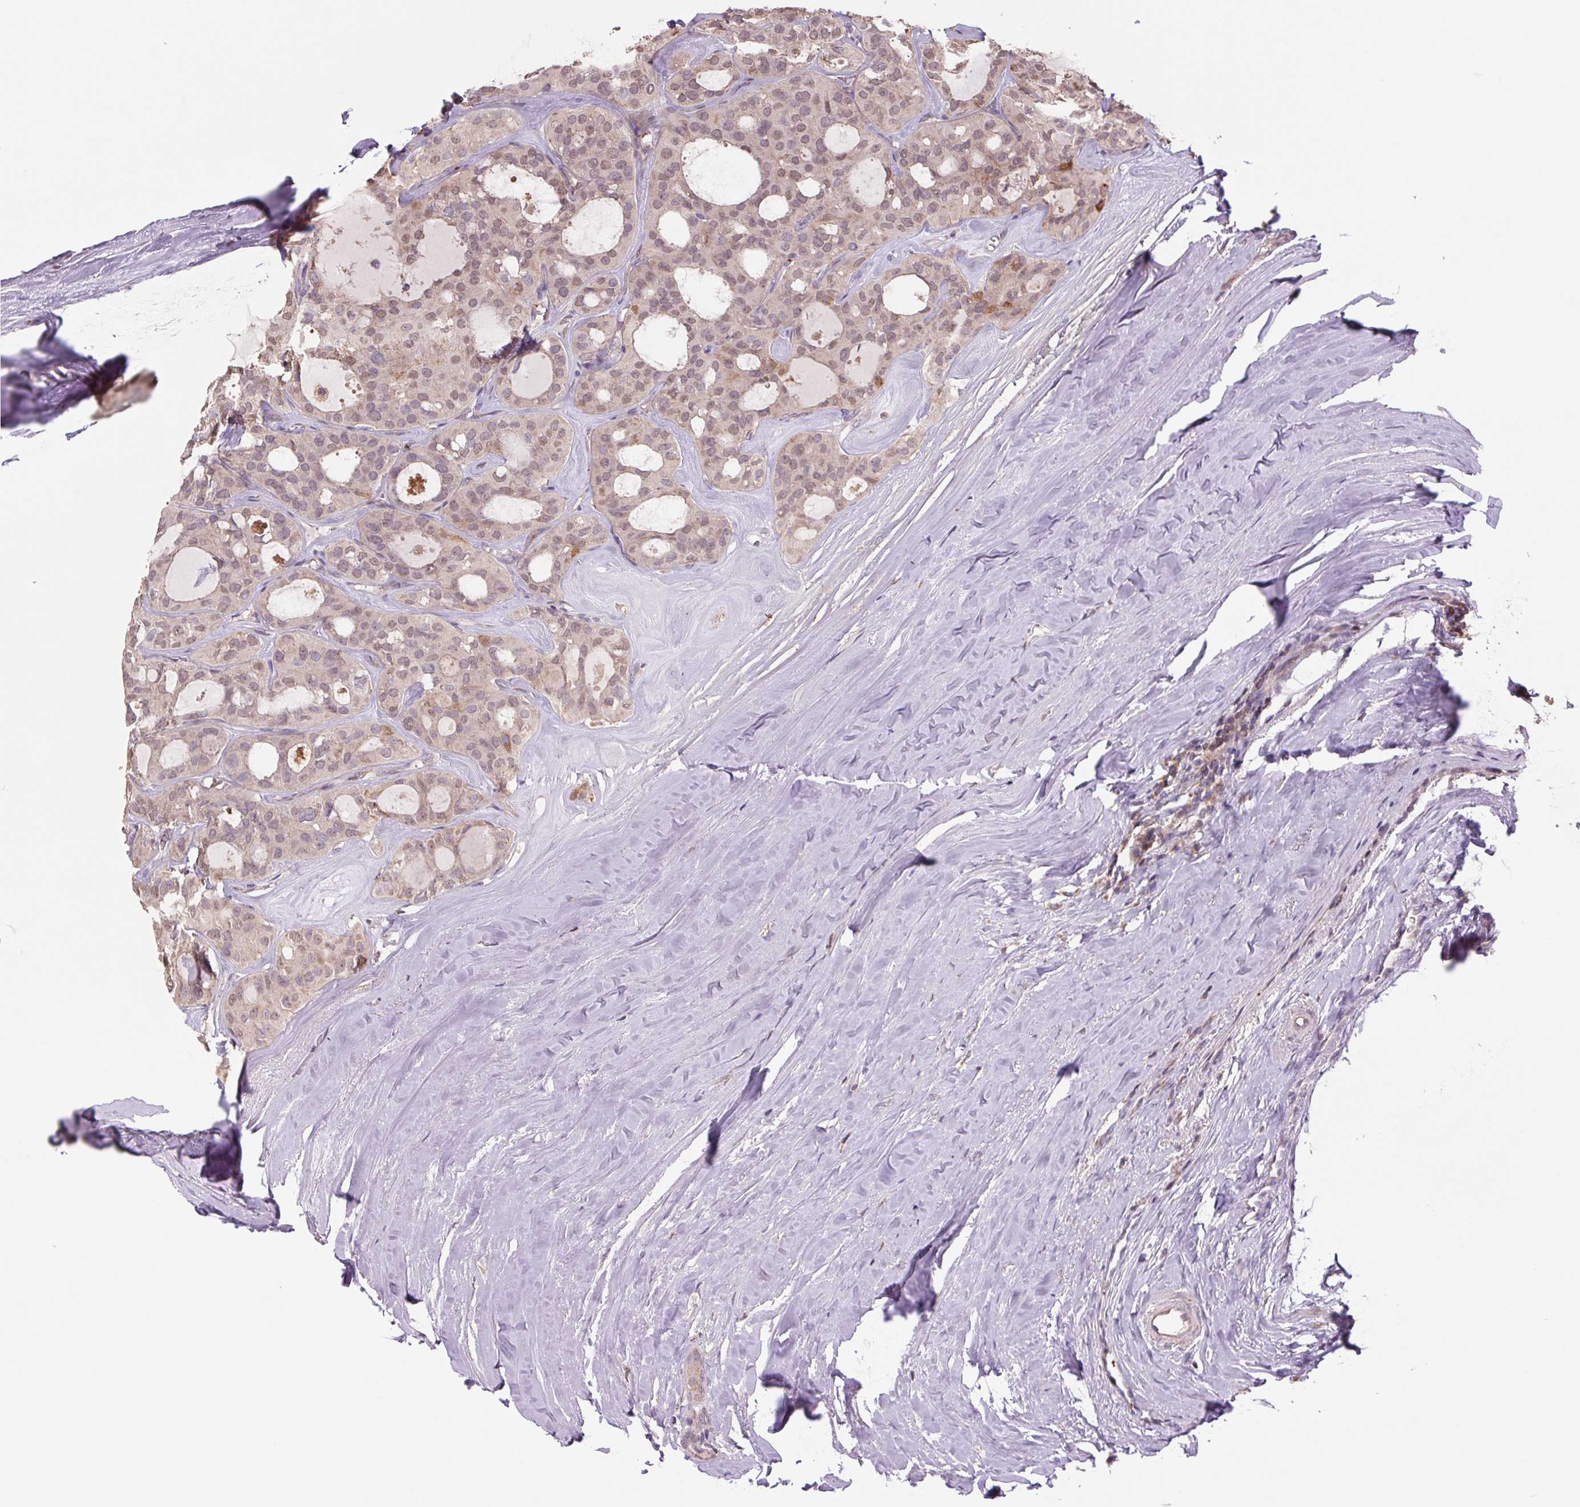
{"staining": {"intensity": "weak", "quantity": ">75%", "location": "cytoplasmic/membranous,nuclear"}, "tissue": "thyroid cancer", "cell_type": "Tumor cells", "image_type": "cancer", "snomed": [{"axis": "morphology", "description": "Follicular adenoma carcinoma, NOS"}, {"axis": "topography", "description": "Thyroid gland"}], "caption": "This is an image of IHC staining of thyroid follicular adenoma carcinoma, which shows weak expression in the cytoplasmic/membranous and nuclear of tumor cells.", "gene": "TMEM160", "patient": {"sex": "male", "age": 75}}